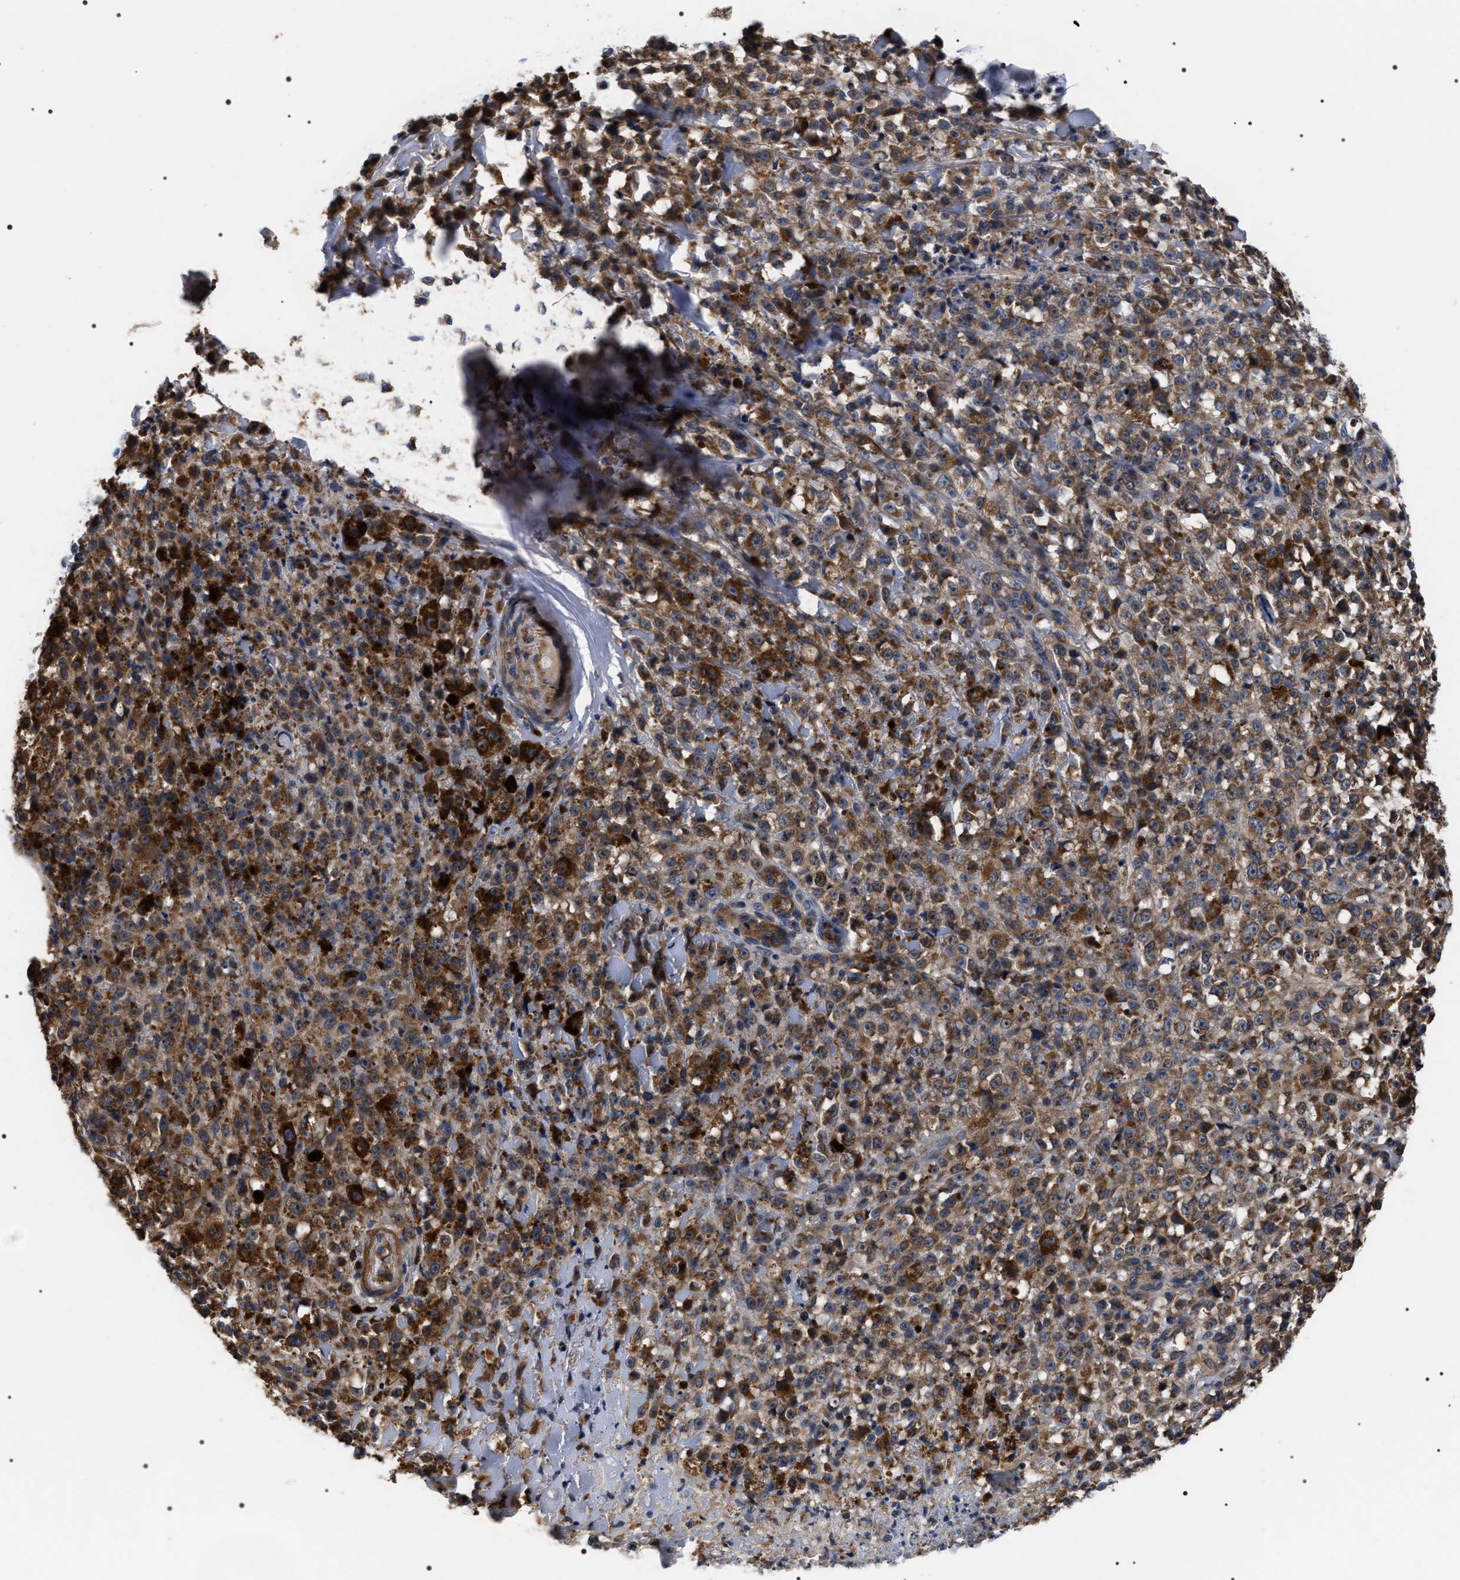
{"staining": {"intensity": "moderate", "quantity": ">75%", "location": "cytoplasmic/membranous"}, "tissue": "melanoma", "cell_type": "Tumor cells", "image_type": "cancer", "snomed": [{"axis": "morphology", "description": "Malignant melanoma, NOS"}, {"axis": "topography", "description": "Skin"}], "caption": "An immunohistochemistry (IHC) histopathology image of neoplastic tissue is shown. Protein staining in brown shows moderate cytoplasmic/membranous positivity in melanoma within tumor cells.", "gene": "MIS18A", "patient": {"sex": "female", "age": 82}}